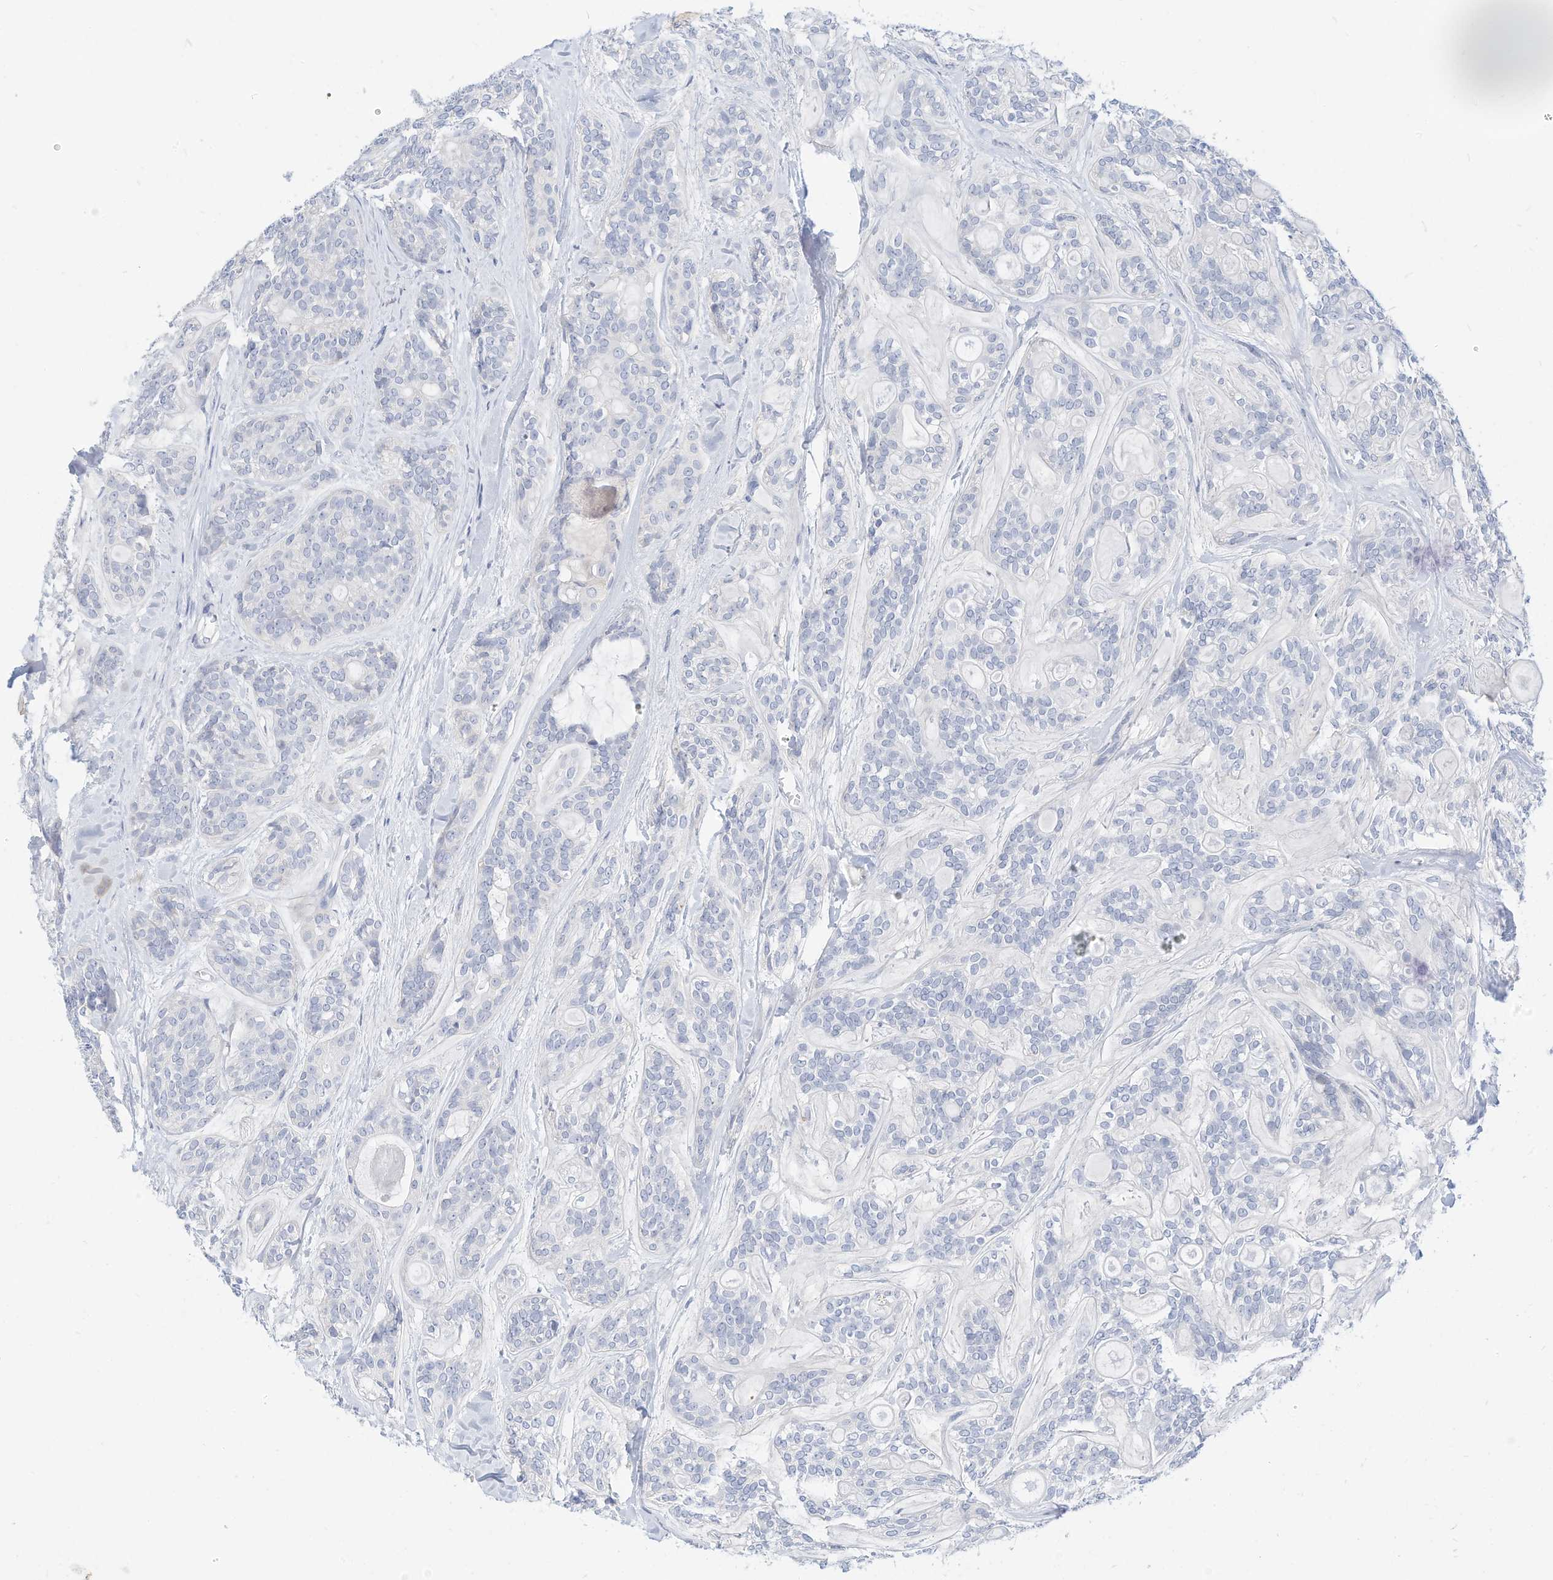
{"staining": {"intensity": "negative", "quantity": "none", "location": "none"}, "tissue": "head and neck cancer", "cell_type": "Tumor cells", "image_type": "cancer", "snomed": [{"axis": "morphology", "description": "Adenocarcinoma, NOS"}, {"axis": "topography", "description": "Head-Neck"}], "caption": "Head and neck cancer (adenocarcinoma) was stained to show a protein in brown. There is no significant expression in tumor cells. The staining was performed using DAB to visualize the protein expression in brown, while the nuclei were stained in blue with hematoxylin (Magnification: 20x).", "gene": "SPOCD1", "patient": {"sex": "male", "age": 66}}